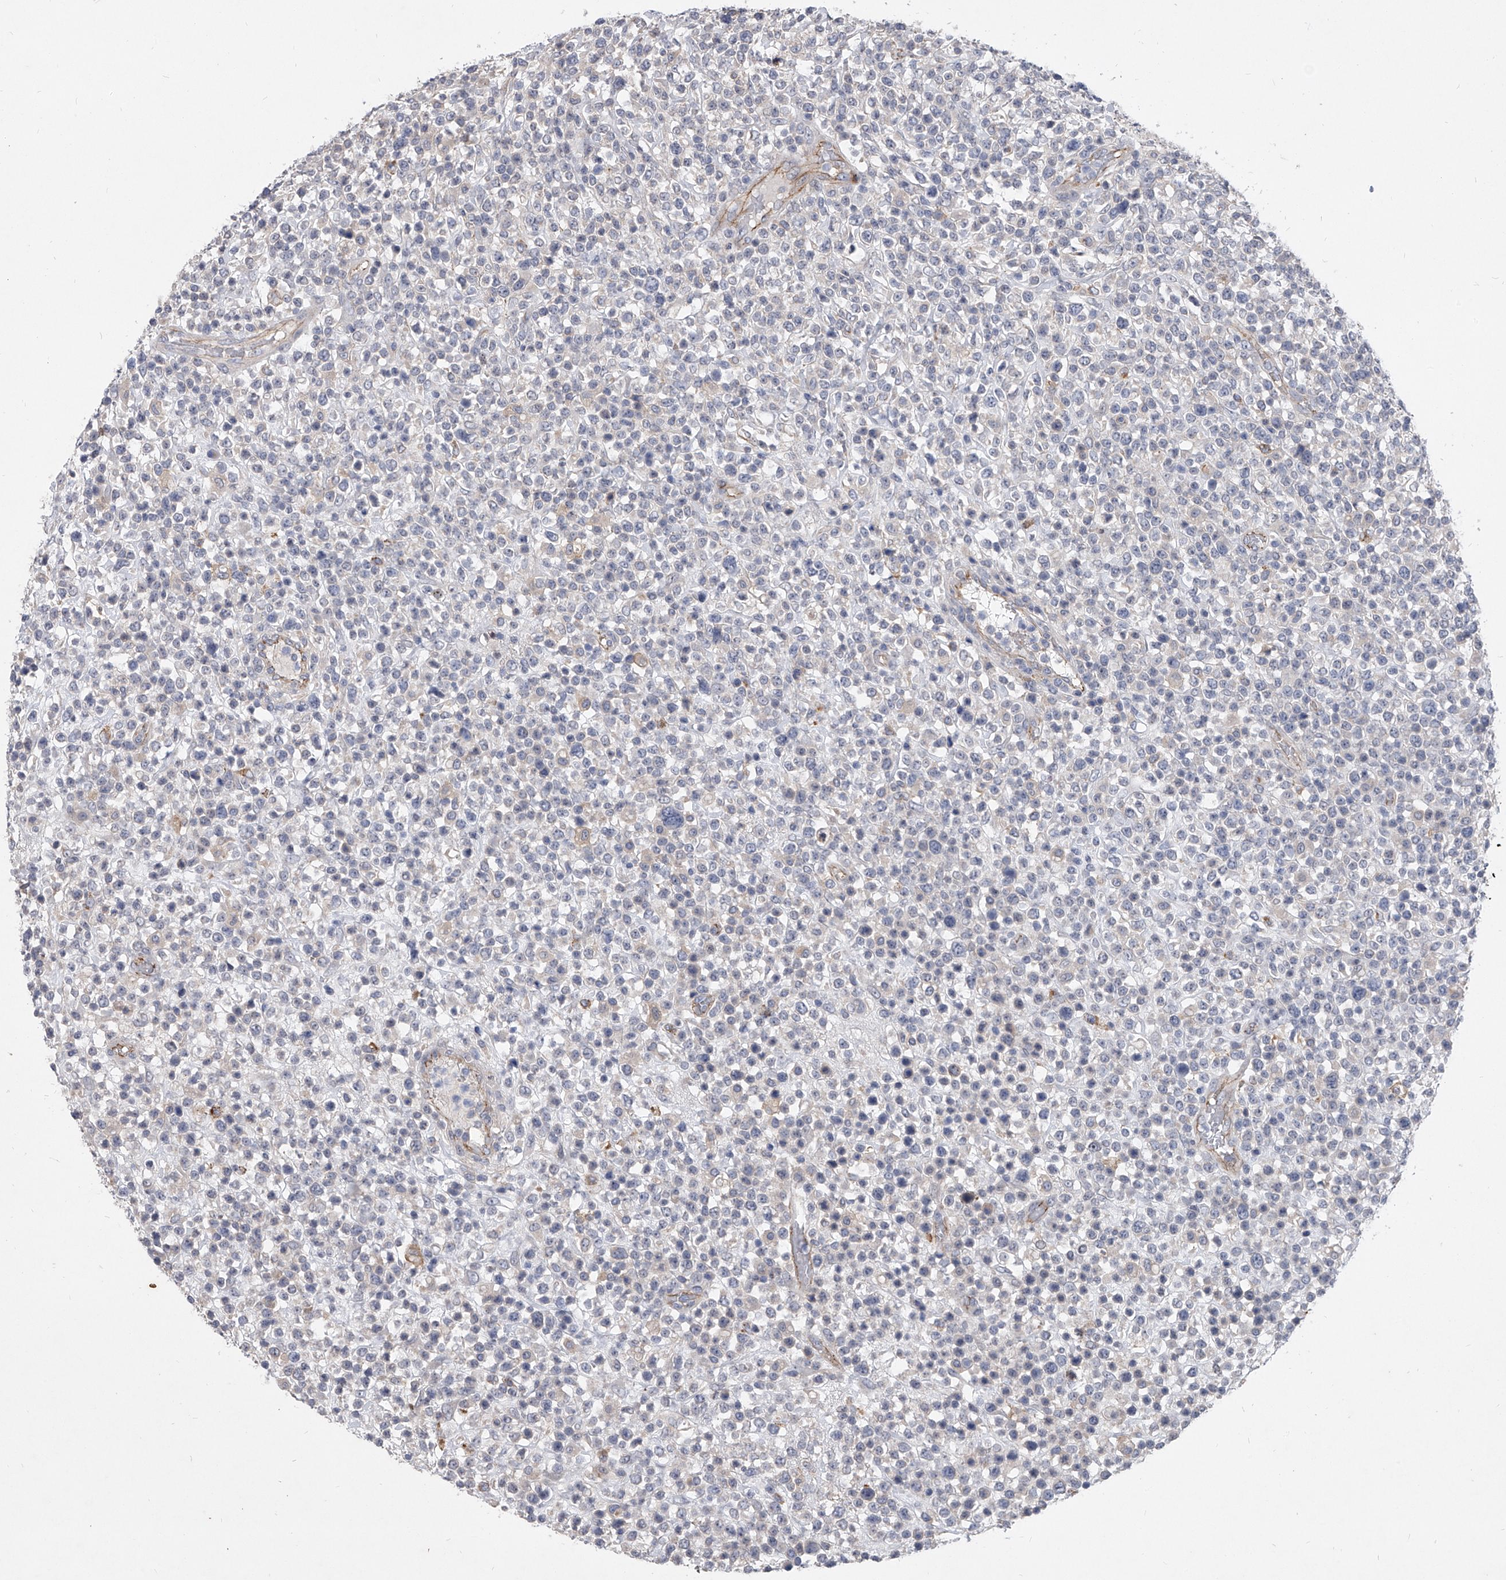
{"staining": {"intensity": "negative", "quantity": "none", "location": "none"}, "tissue": "lymphoma", "cell_type": "Tumor cells", "image_type": "cancer", "snomed": [{"axis": "morphology", "description": "Malignant lymphoma, non-Hodgkin's type, High grade"}, {"axis": "topography", "description": "Colon"}], "caption": "This image is of high-grade malignant lymphoma, non-Hodgkin's type stained with IHC to label a protein in brown with the nuclei are counter-stained blue. There is no expression in tumor cells.", "gene": "MINDY4", "patient": {"sex": "female", "age": 53}}